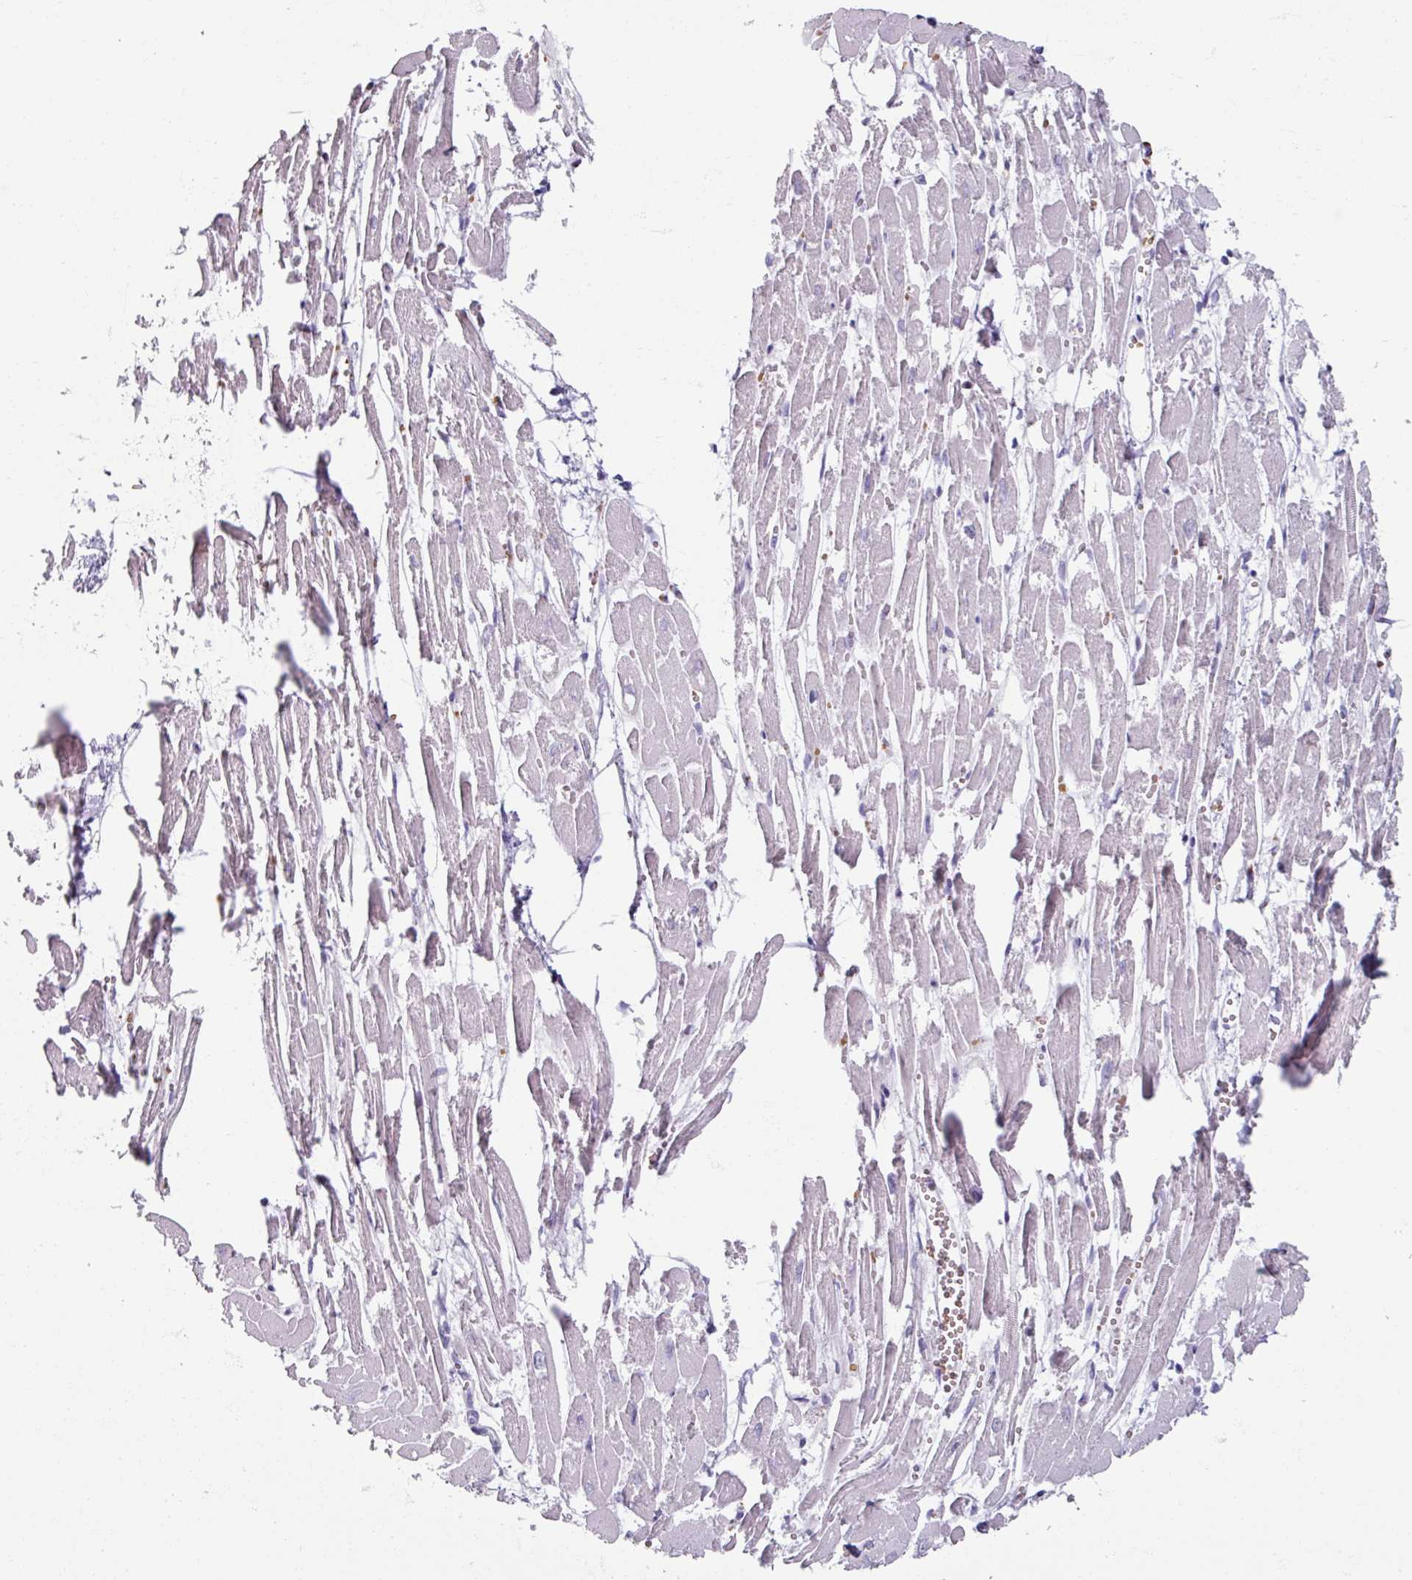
{"staining": {"intensity": "negative", "quantity": "none", "location": "none"}, "tissue": "heart muscle", "cell_type": "Cardiomyocytes", "image_type": "normal", "snomed": [{"axis": "morphology", "description": "Normal tissue, NOS"}, {"axis": "topography", "description": "Heart"}], "caption": "This image is of unremarkable heart muscle stained with immunohistochemistry (IHC) to label a protein in brown with the nuclei are counter-stained blue. There is no positivity in cardiomyocytes.", "gene": "TG", "patient": {"sex": "male", "age": 54}}